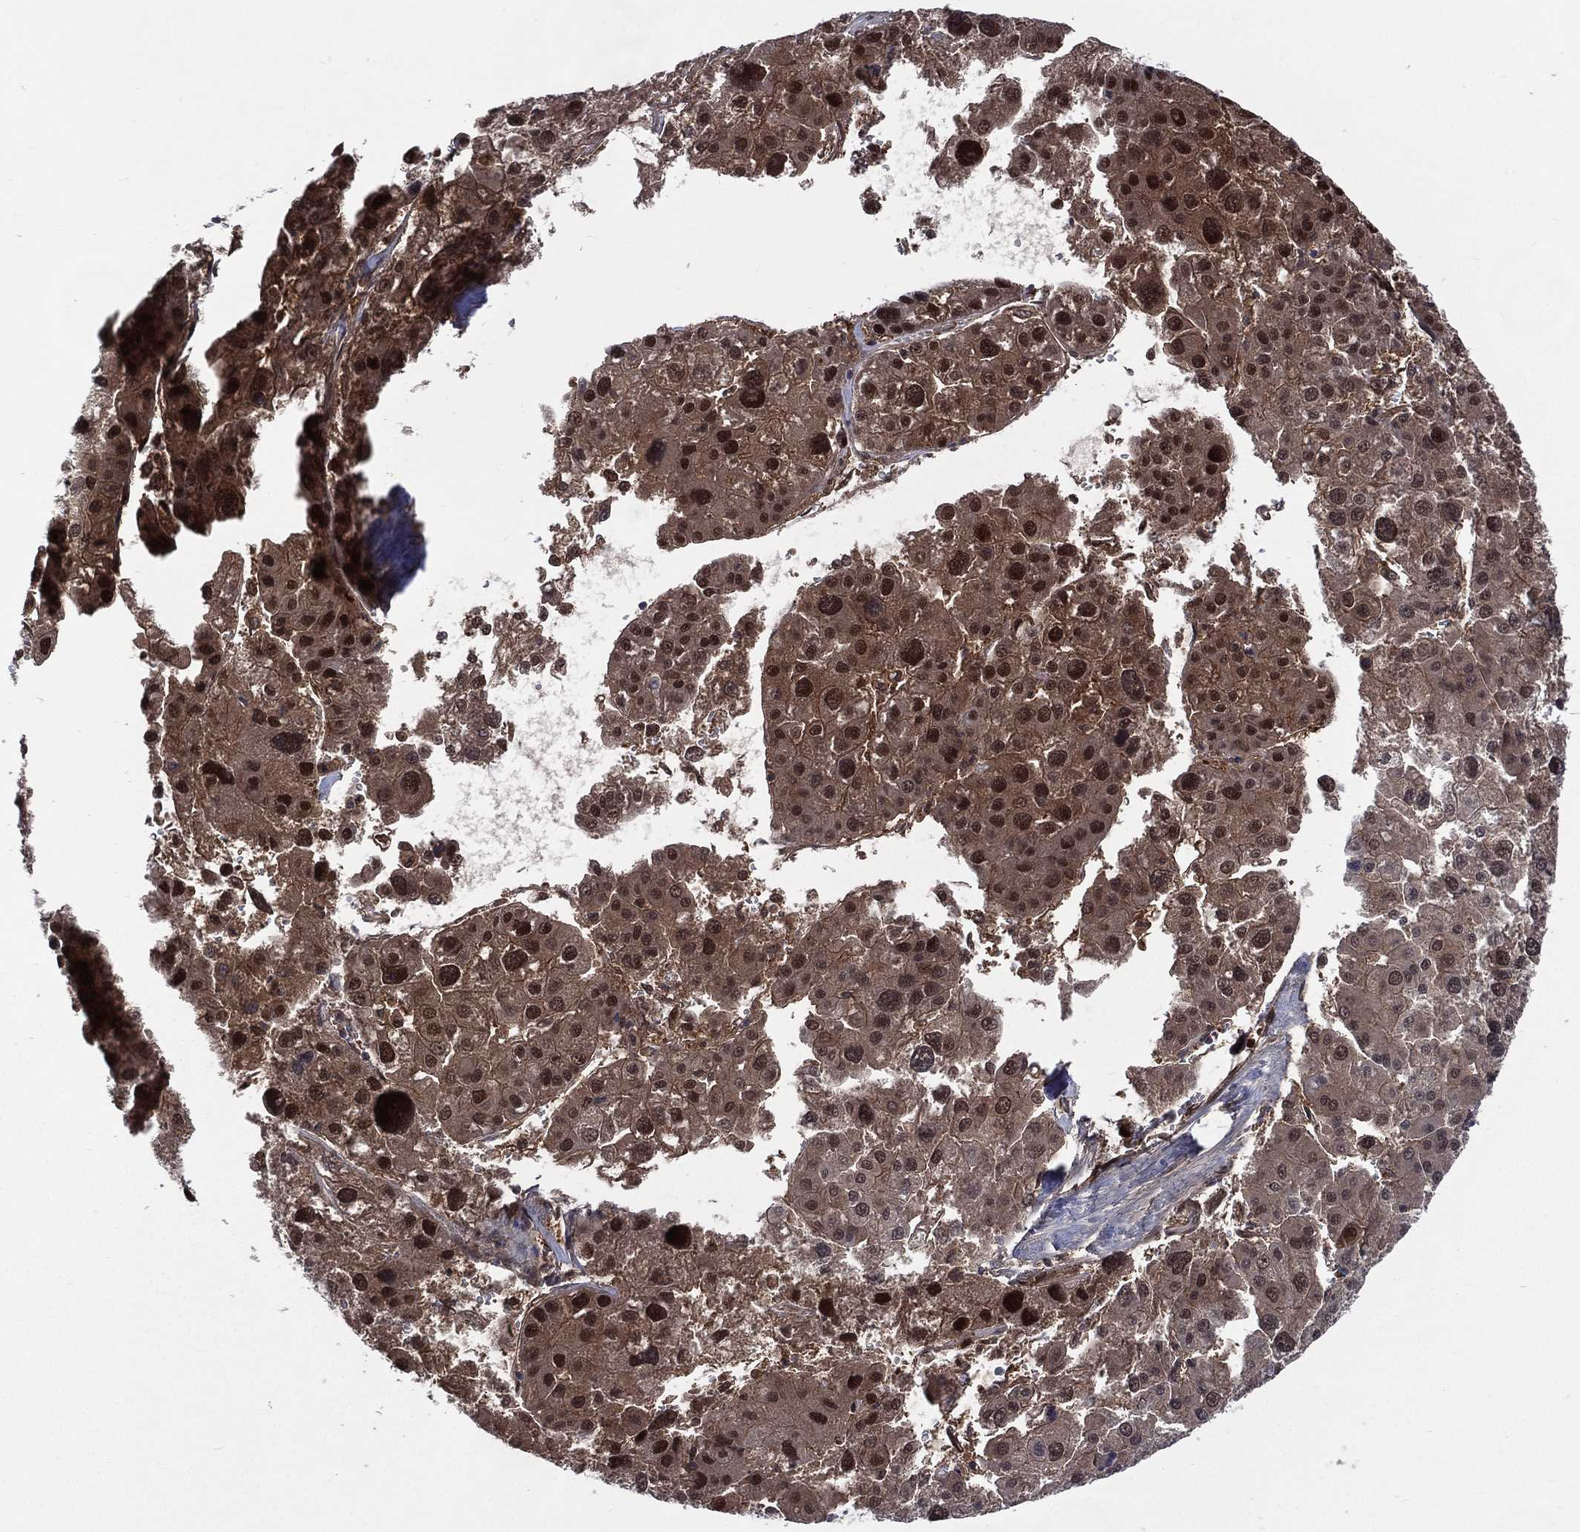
{"staining": {"intensity": "strong", "quantity": ">75%", "location": "cytoplasmic/membranous,nuclear"}, "tissue": "liver cancer", "cell_type": "Tumor cells", "image_type": "cancer", "snomed": [{"axis": "morphology", "description": "Carcinoma, Hepatocellular, NOS"}, {"axis": "topography", "description": "Liver"}], "caption": "Immunohistochemistry (IHC) (DAB (3,3'-diaminobenzidine)) staining of human liver hepatocellular carcinoma exhibits strong cytoplasmic/membranous and nuclear protein staining in about >75% of tumor cells.", "gene": "MTAP", "patient": {"sex": "male", "age": 73}}